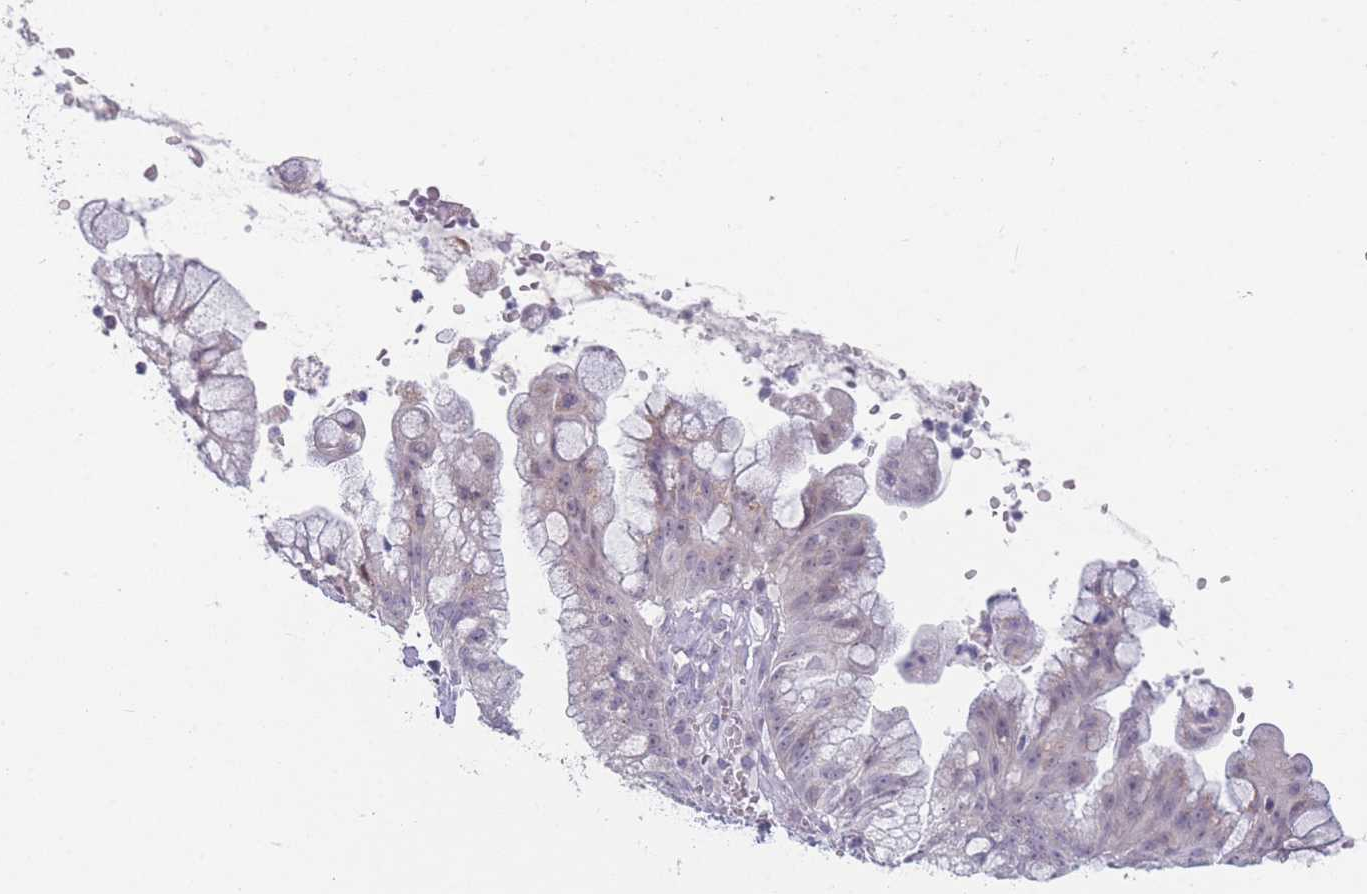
{"staining": {"intensity": "negative", "quantity": "none", "location": "none"}, "tissue": "ovarian cancer", "cell_type": "Tumor cells", "image_type": "cancer", "snomed": [{"axis": "morphology", "description": "Cystadenocarcinoma, mucinous, NOS"}, {"axis": "topography", "description": "Ovary"}], "caption": "An image of human mucinous cystadenocarcinoma (ovarian) is negative for staining in tumor cells.", "gene": "PAIP2B", "patient": {"sex": "female", "age": 70}}